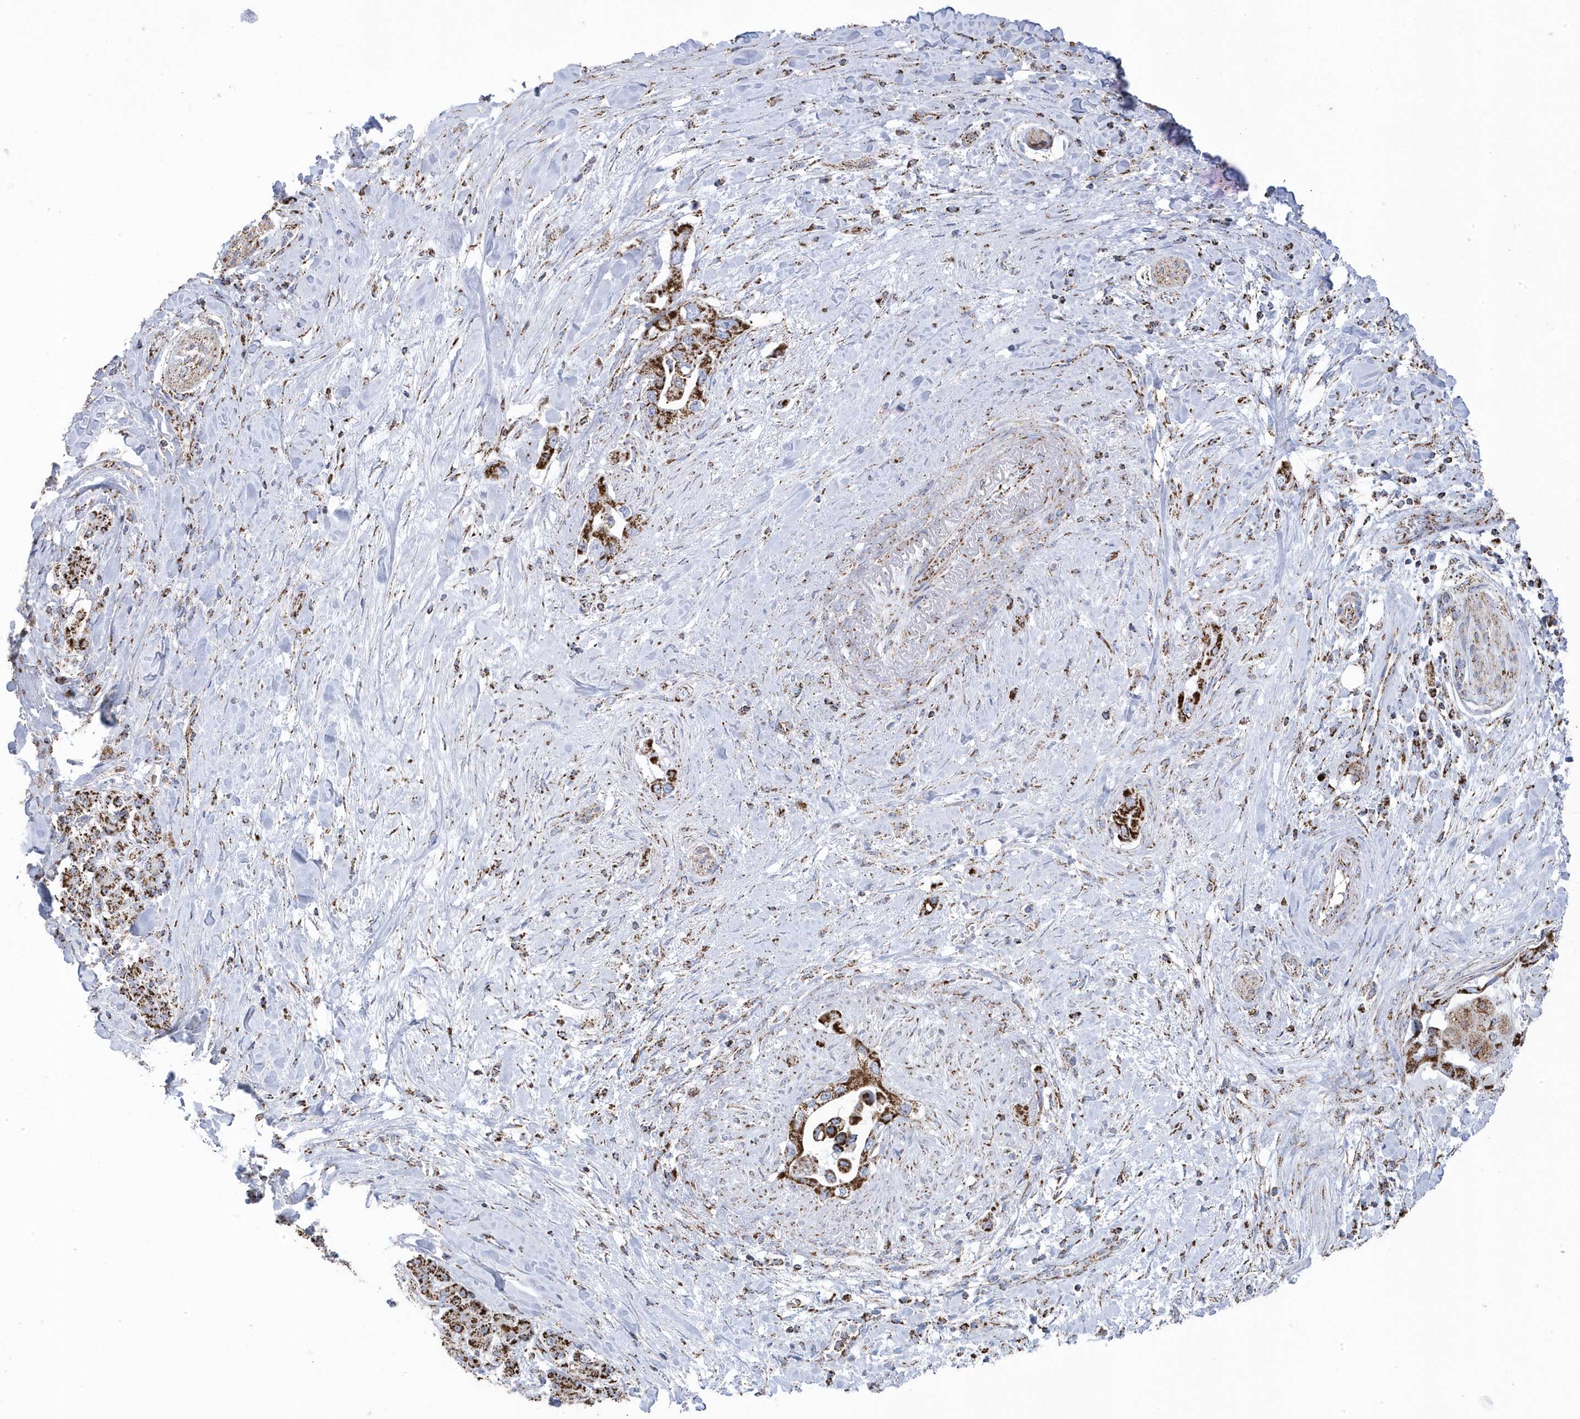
{"staining": {"intensity": "strong", "quantity": ">75%", "location": "cytoplasmic/membranous"}, "tissue": "pancreatic cancer", "cell_type": "Tumor cells", "image_type": "cancer", "snomed": [{"axis": "morphology", "description": "Inflammation, NOS"}, {"axis": "morphology", "description": "Adenocarcinoma, NOS"}, {"axis": "topography", "description": "Pancreas"}], "caption": "Adenocarcinoma (pancreatic) stained with a protein marker reveals strong staining in tumor cells.", "gene": "GTPBP8", "patient": {"sex": "female", "age": 56}}